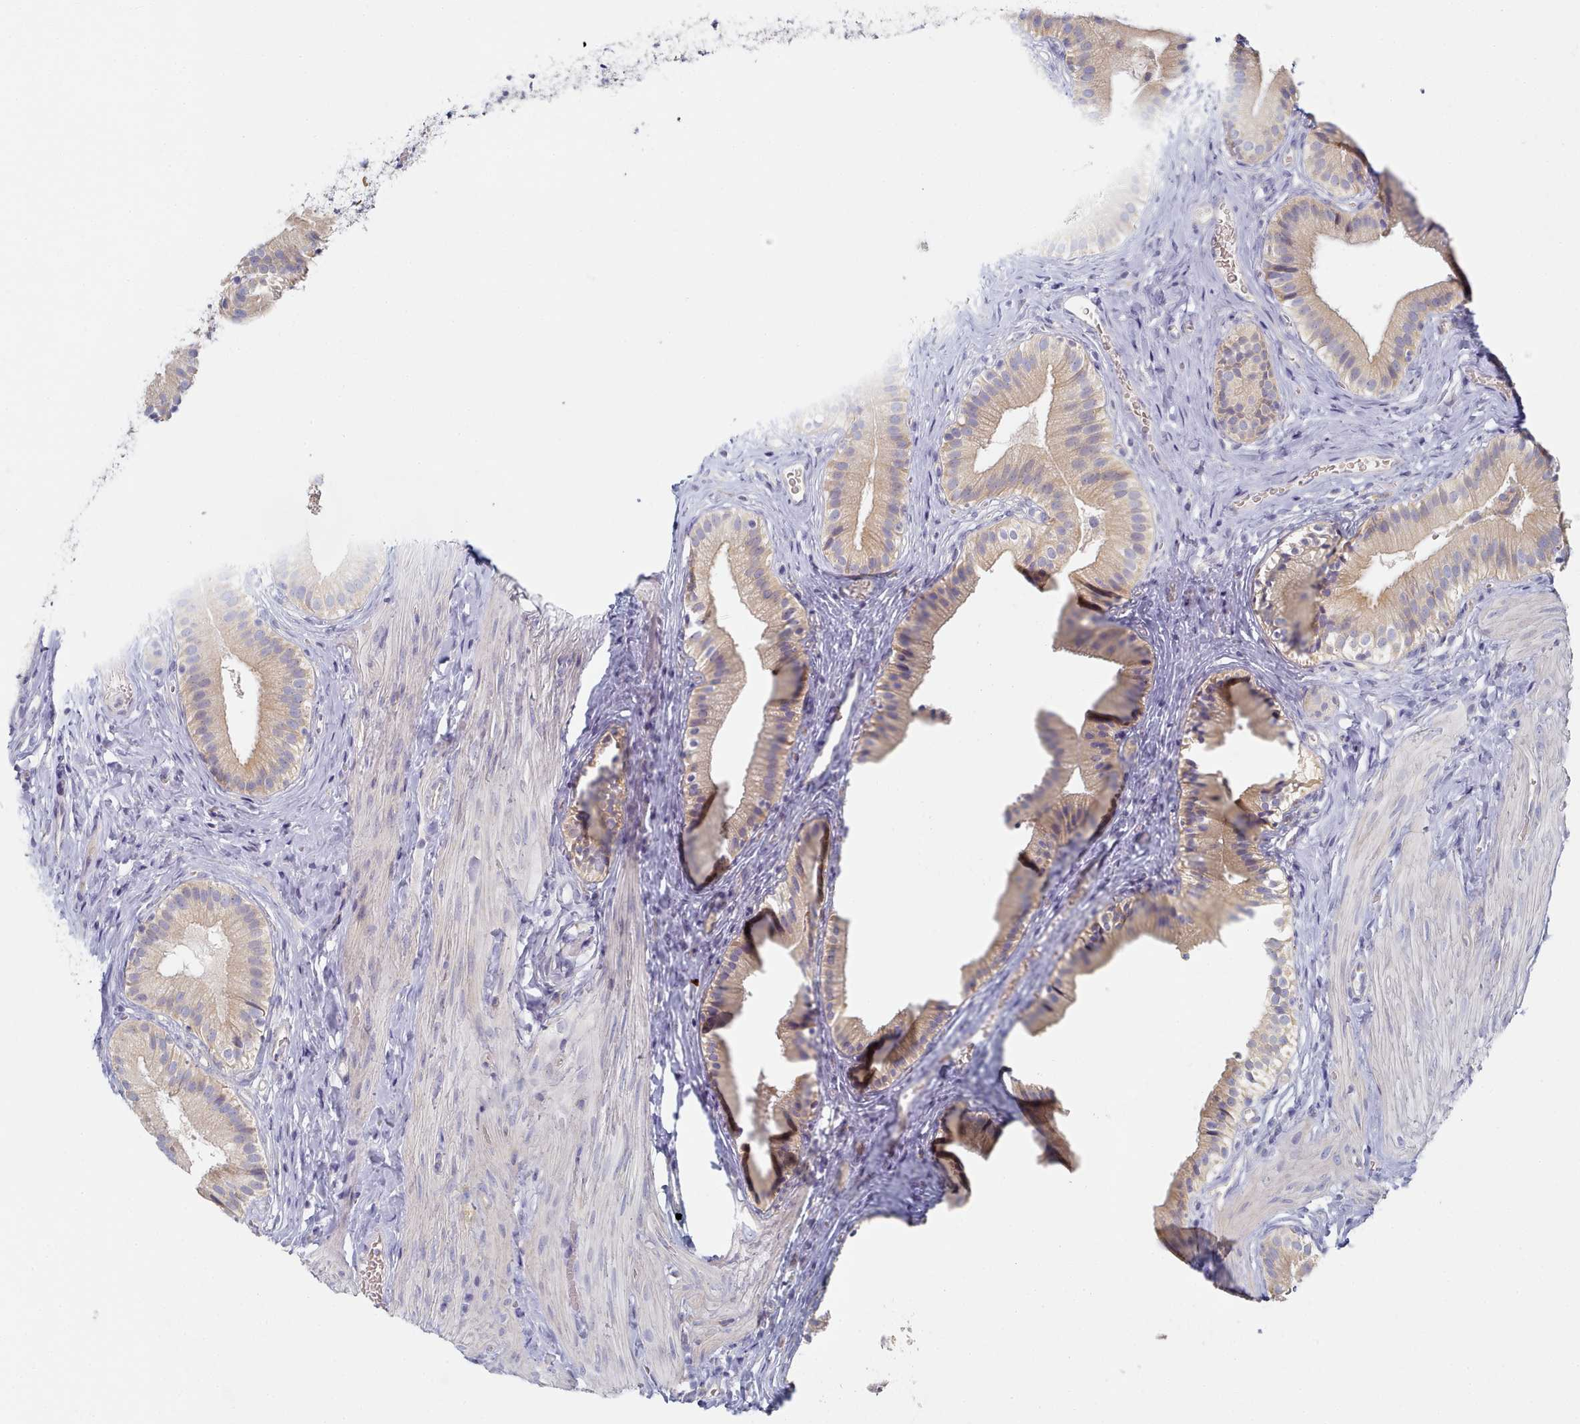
{"staining": {"intensity": "moderate", "quantity": ">75%", "location": "cytoplasmic/membranous"}, "tissue": "gallbladder", "cell_type": "Glandular cells", "image_type": "normal", "snomed": [{"axis": "morphology", "description": "Normal tissue, NOS"}, {"axis": "topography", "description": "Gallbladder"}], "caption": "Protein staining demonstrates moderate cytoplasmic/membranous expression in about >75% of glandular cells in normal gallbladder.", "gene": "TYW1B", "patient": {"sex": "female", "age": 47}}